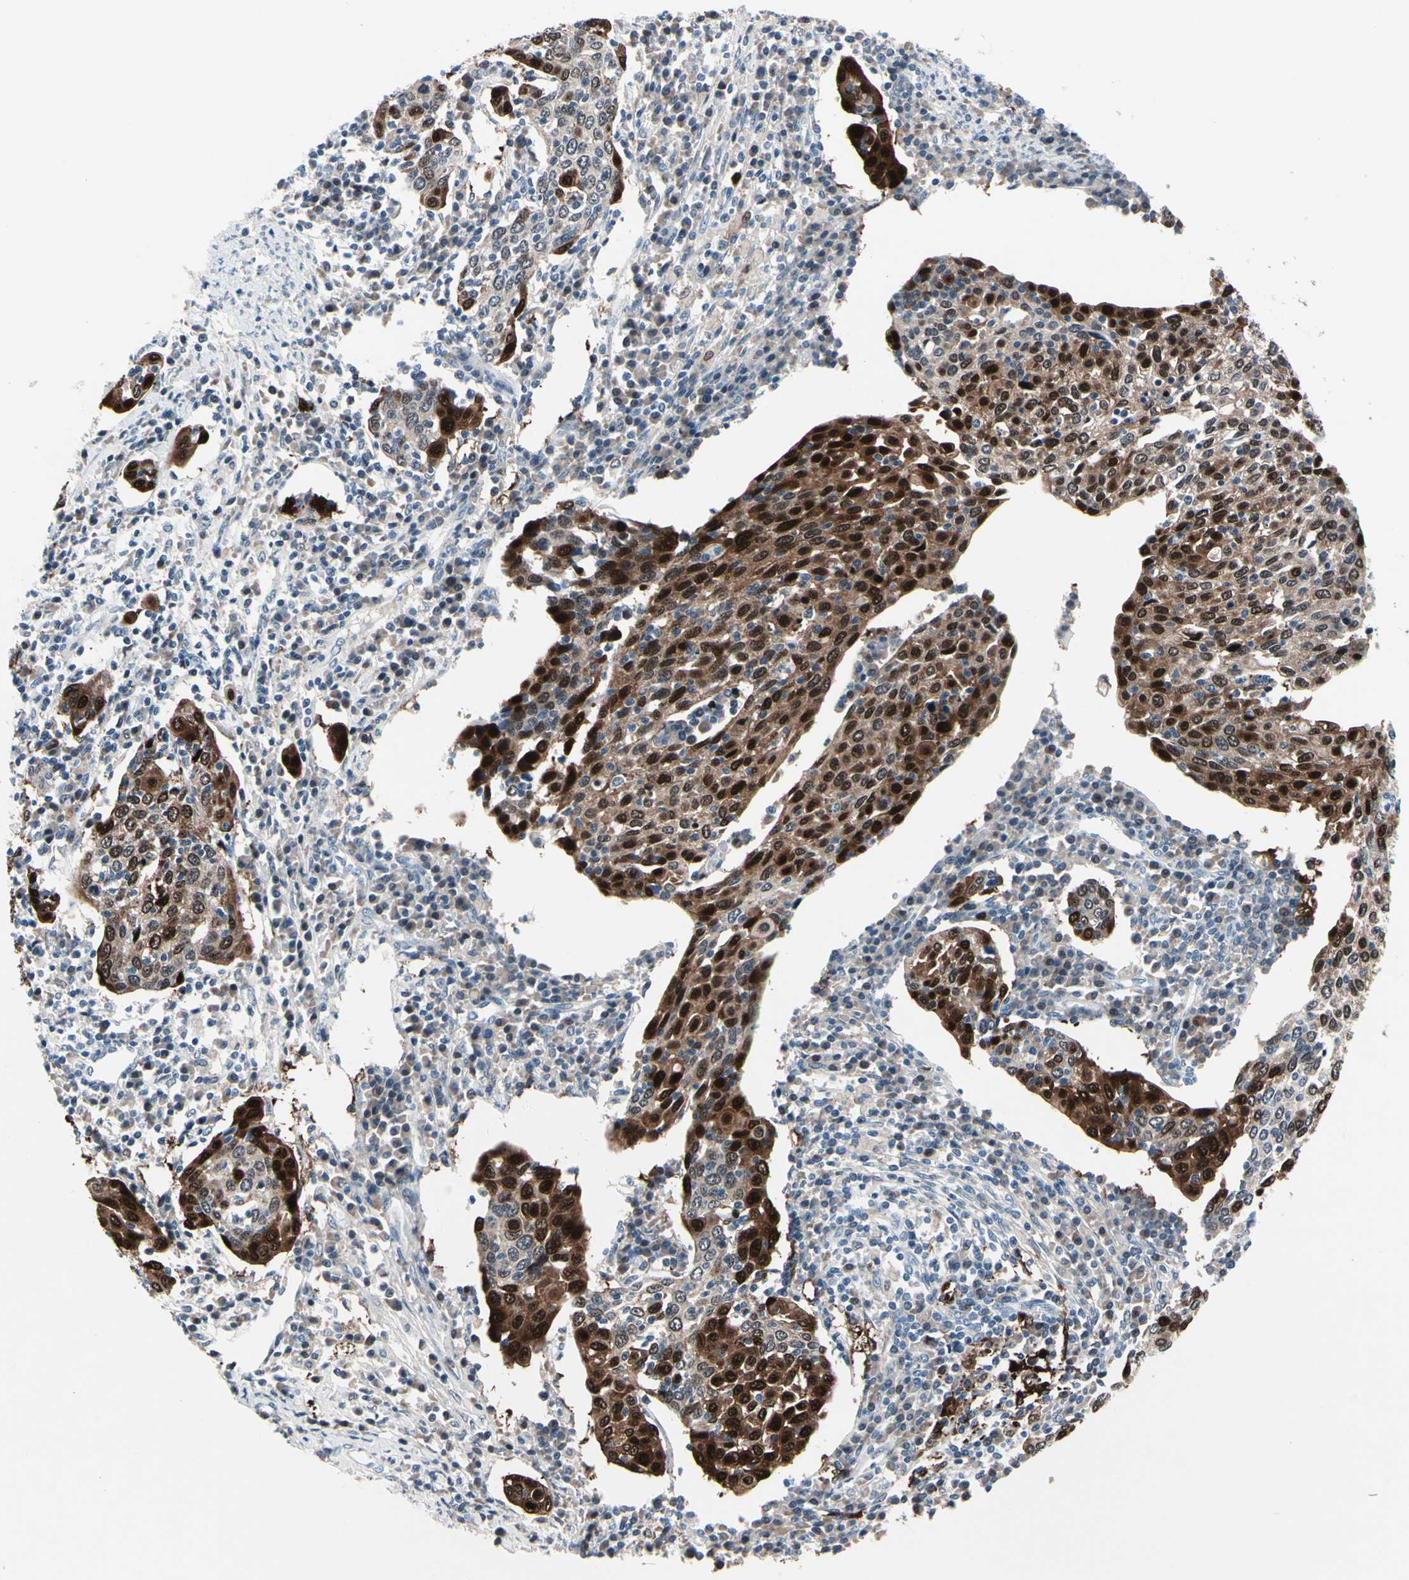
{"staining": {"intensity": "strong", "quantity": ">75%", "location": "cytoplasmic/membranous,nuclear"}, "tissue": "cervical cancer", "cell_type": "Tumor cells", "image_type": "cancer", "snomed": [{"axis": "morphology", "description": "Squamous cell carcinoma, NOS"}, {"axis": "topography", "description": "Cervix"}], "caption": "Immunohistochemistry (IHC) image of human cervical squamous cell carcinoma stained for a protein (brown), which displays high levels of strong cytoplasmic/membranous and nuclear positivity in approximately >75% of tumor cells.", "gene": "TXN", "patient": {"sex": "female", "age": 40}}